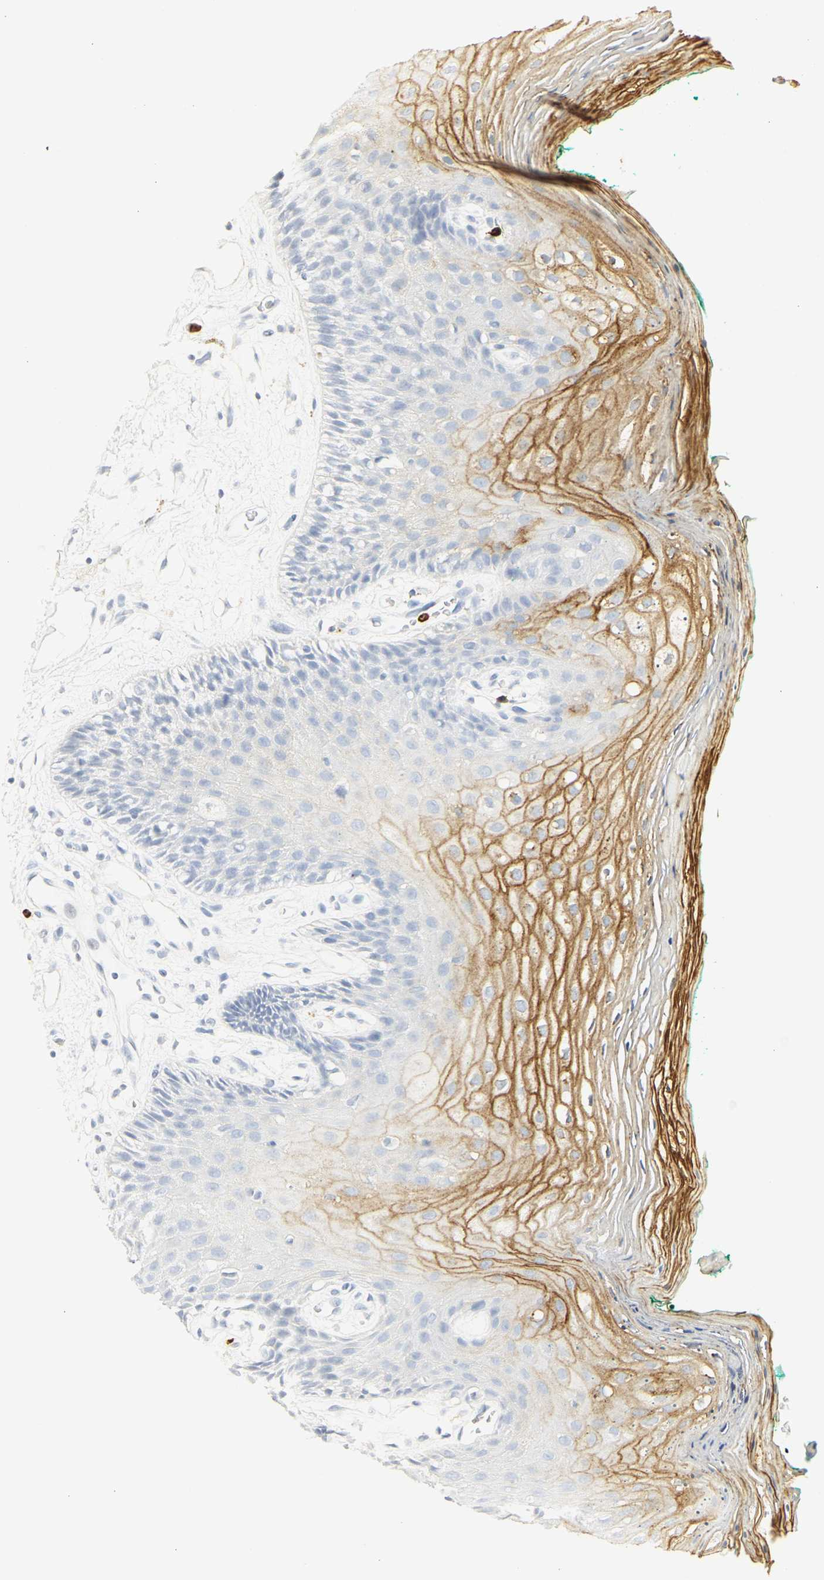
{"staining": {"intensity": "moderate", "quantity": "25%-75%", "location": "cytoplasmic/membranous"}, "tissue": "oral mucosa", "cell_type": "Squamous epithelial cells", "image_type": "normal", "snomed": [{"axis": "morphology", "description": "Normal tissue, NOS"}, {"axis": "topography", "description": "Skeletal muscle"}, {"axis": "topography", "description": "Oral tissue"}, {"axis": "topography", "description": "Peripheral nerve tissue"}], "caption": "Protein staining demonstrates moderate cytoplasmic/membranous expression in approximately 25%-75% of squamous epithelial cells in normal oral mucosa. (Stains: DAB (3,3'-diaminobenzidine) in brown, nuclei in blue, Microscopy: brightfield microscopy at high magnification).", "gene": "CEACAM5", "patient": {"sex": "female", "age": 84}}